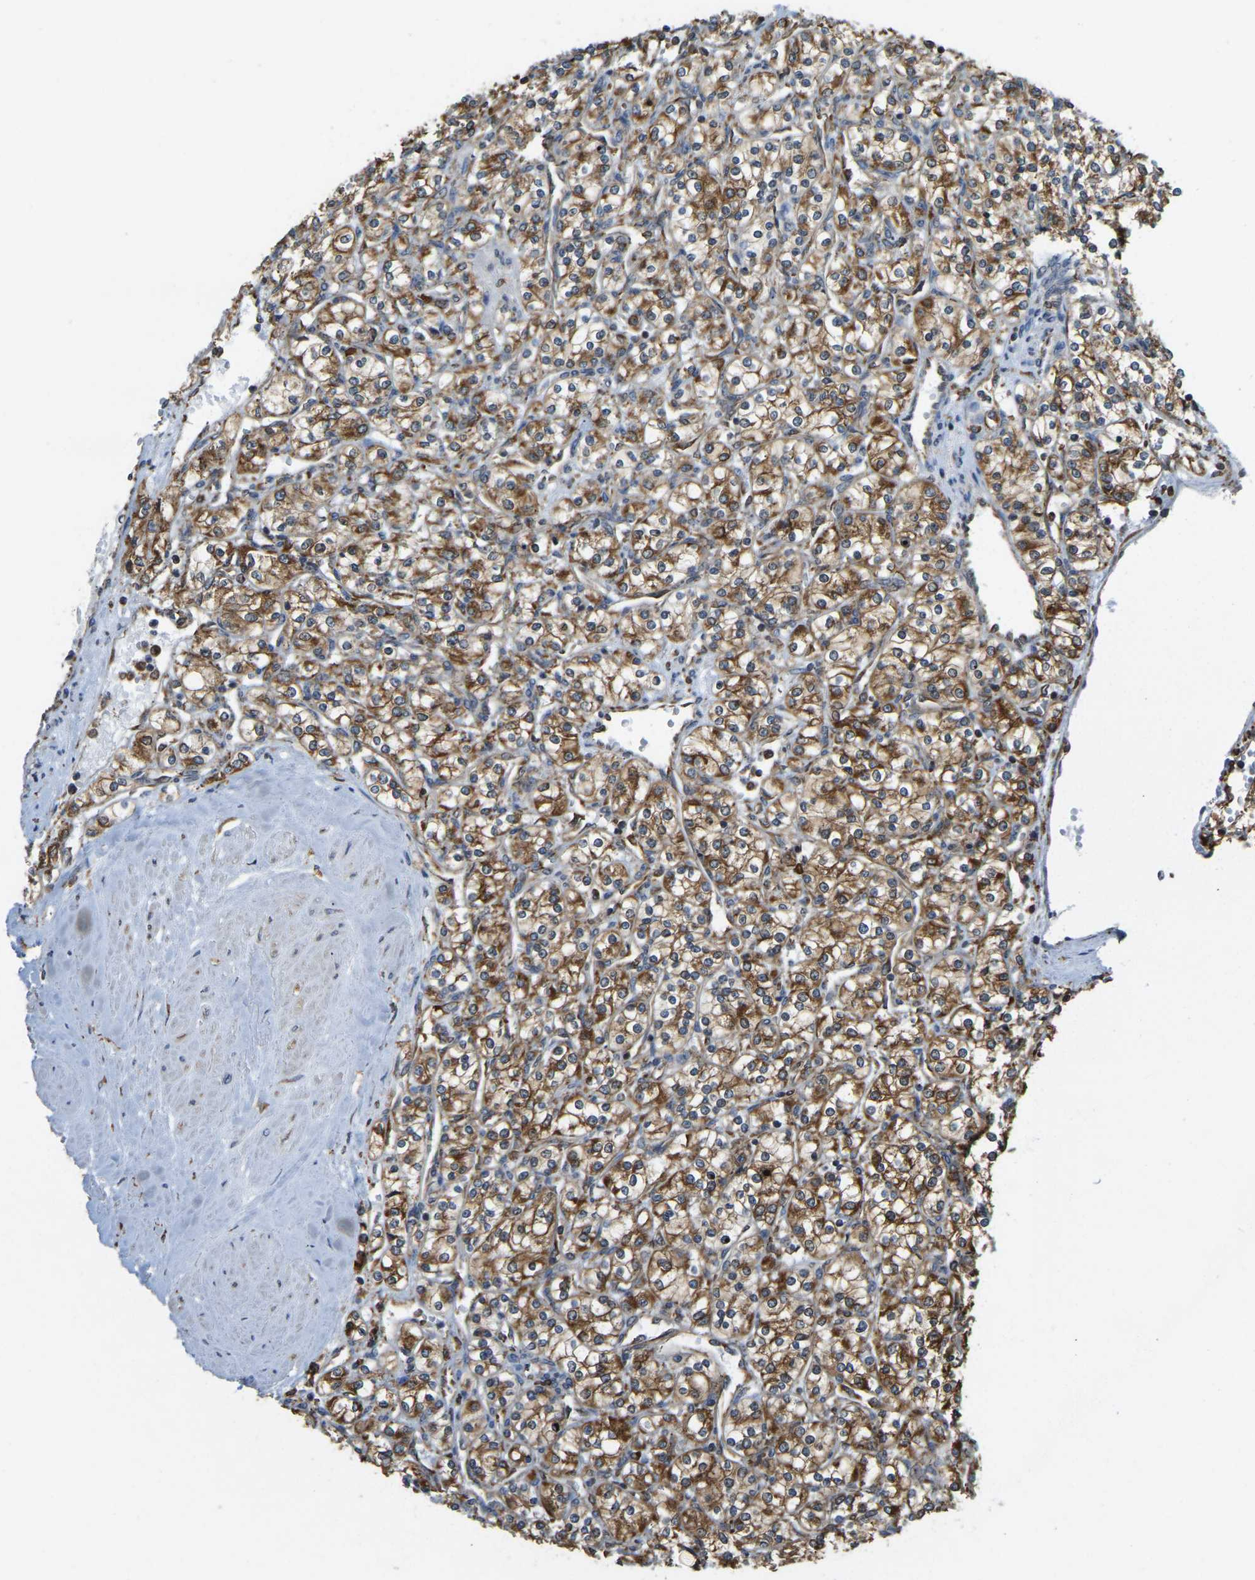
{"staining": {"intensity": "strong", "quantity": ">75%", "location": "cytoplasmic/membranous"}, "tissue": "renal cancer", "cell_type": "Tumor cells", "image_type": "cancer", "snomed": [{"axis": "morphology", "description": "Adenocarcinoma, NOS"}, {"axis": "topography", "description": "Kidney"}], "caption": "Protein expression analysis of renal cancer reveals strong cytoplasmic/membranous staining in about >75% of tumor cells.", "gene": "RNF115", "patient": {"sex": "male", "age": 77}}